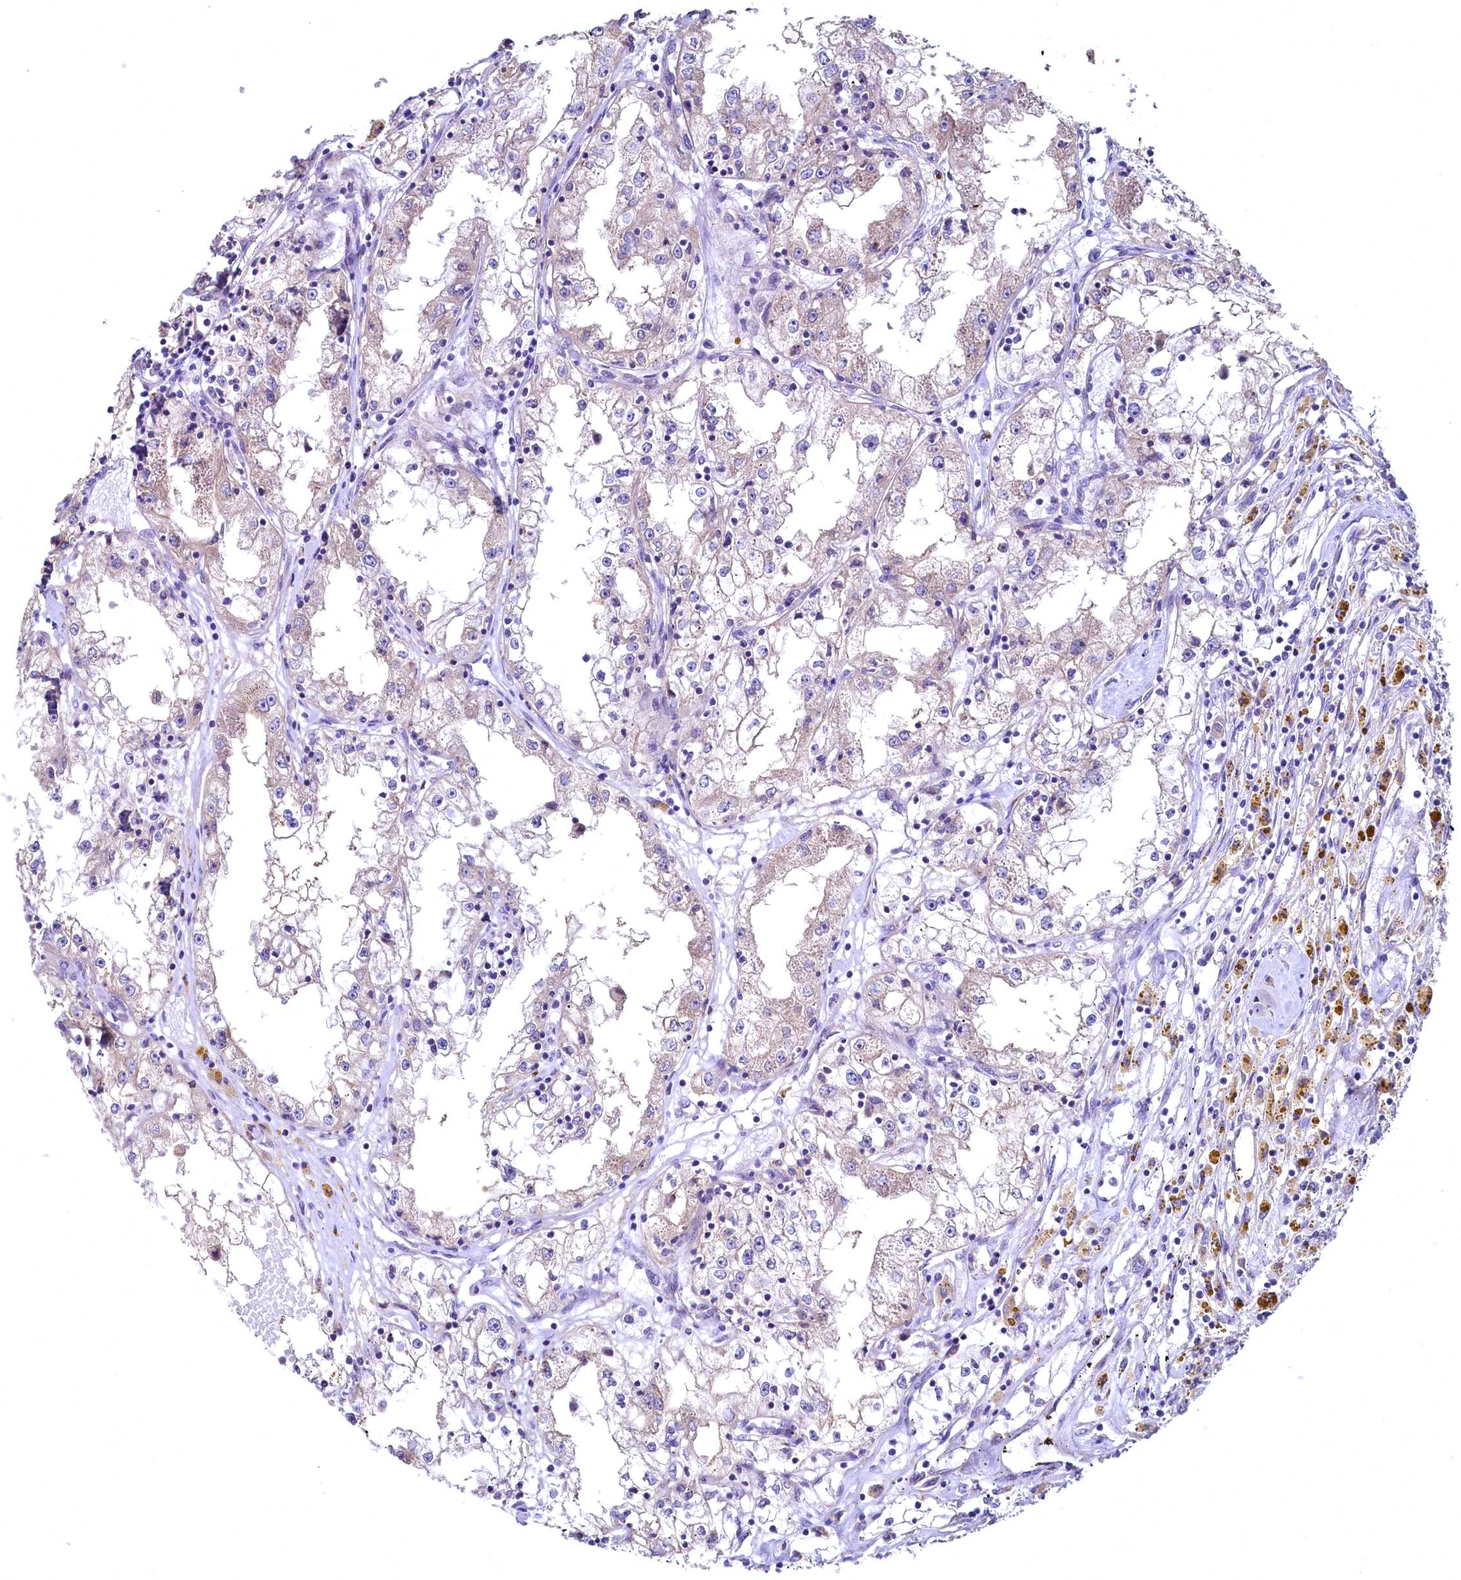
{"staining": {"intensity": "weak", "quantity": "<25%", "location": "cytoplasmic/membranous"}, "tissue": "renal cancer", "cell_type": "Tumor cells", "image_type": "cancer", "snomed": [{"axis": "morphology", "description": "Adenocarcinoma, NOS"}, {"axis": "topography", "description": "Kidney"}], "caption": "This is an IHC photomicrograph of renal cancer (adenocarcinoma). There is no positivity in tumor cells.", "gene": "MRPL57", "patient": {"sex": "male", "age": 56}}